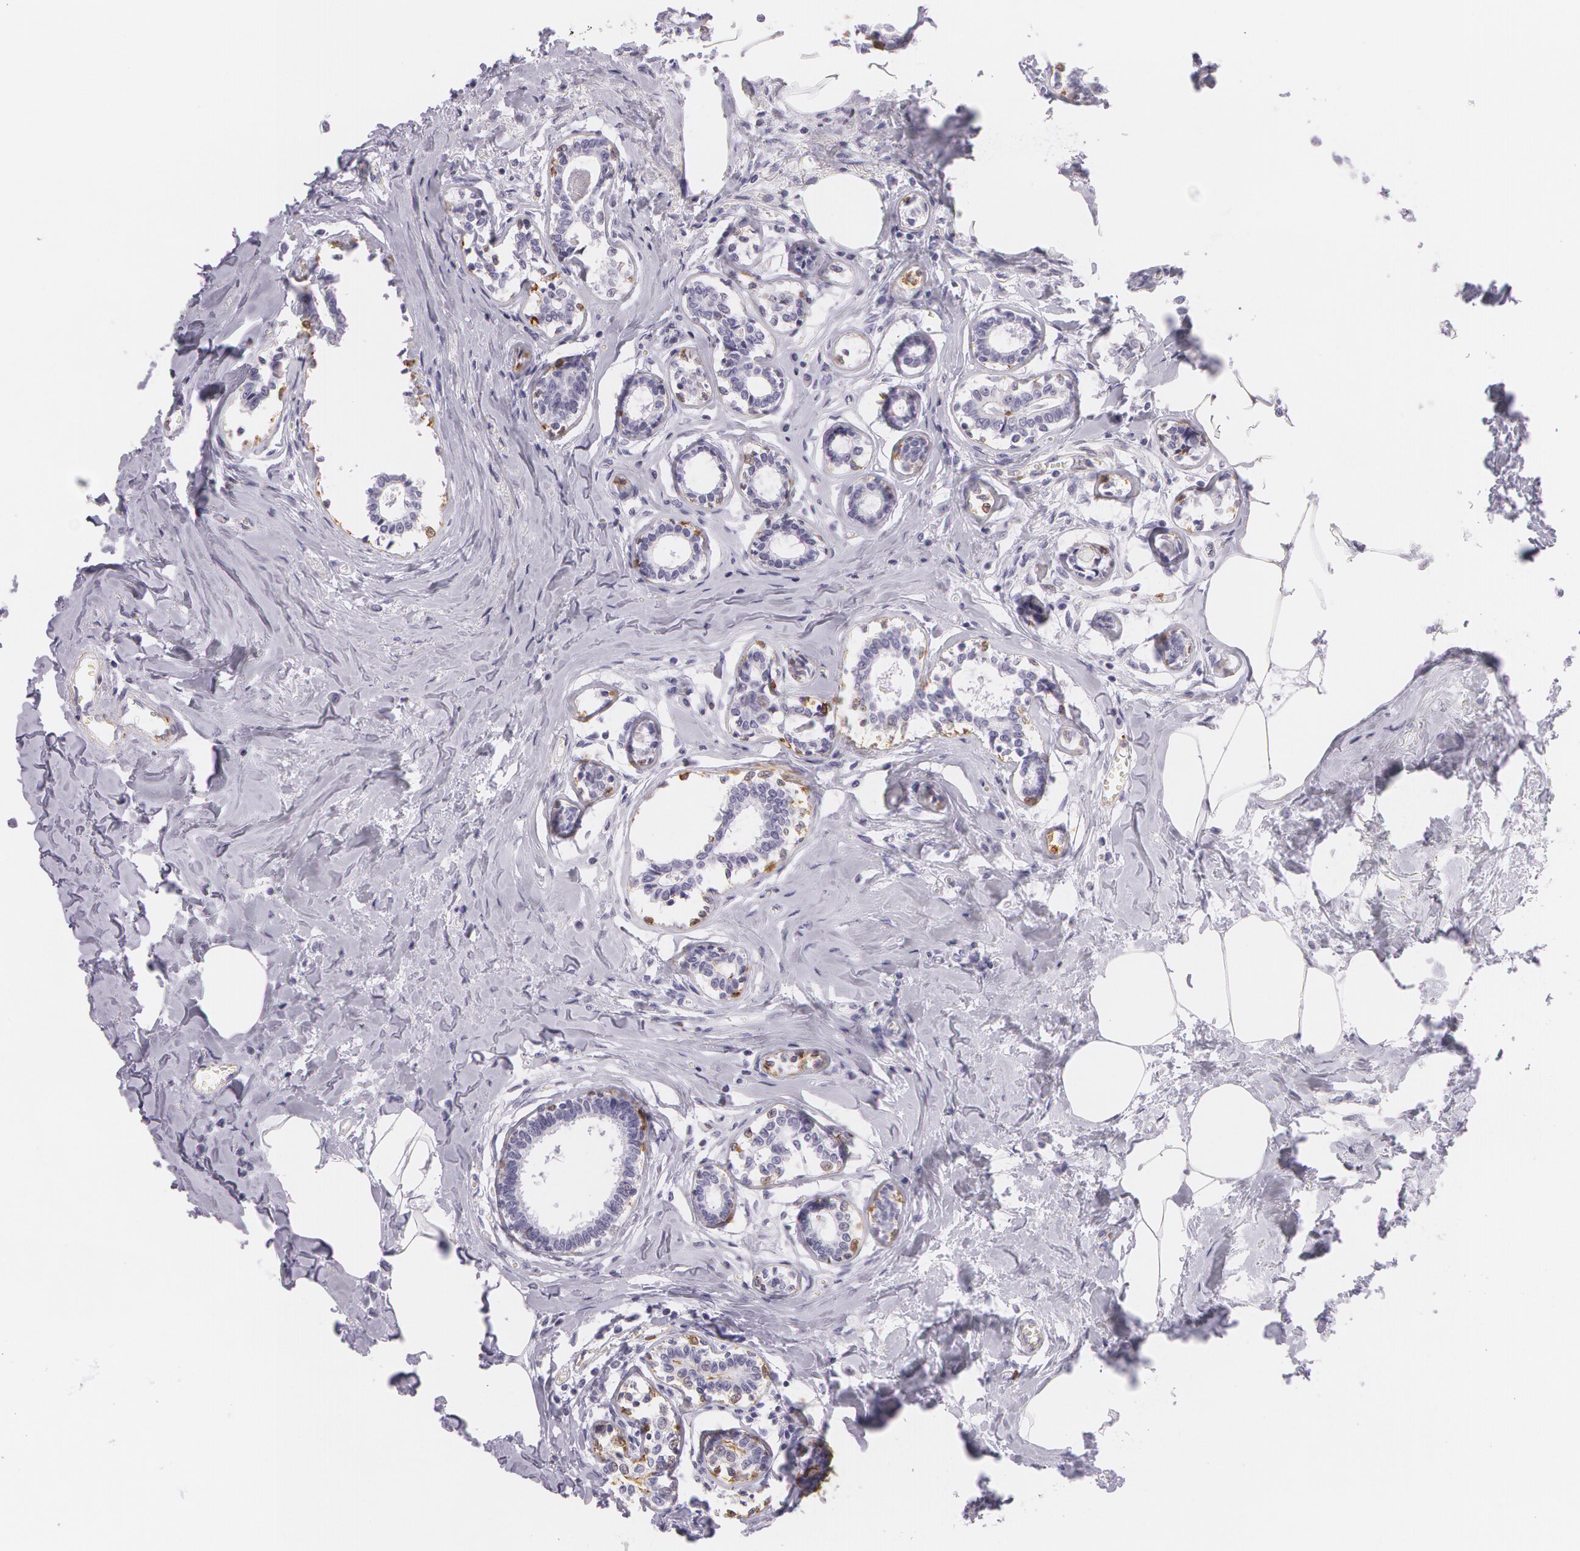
{"staining": {"intensity": "weak", "quantity": "<25%", "location": "cytoplasmic/membranous,nuclear"}, "tissue": "breast cancer", "cell_type": "Tumor cells", "image_type": "cancer", "snomed": [{"axis": "morphology", "description": "Lobular carcinoma"}, {"axis": "topography", "description": "Breast"}], "caption": "Histopathology image shows no protein positivity in tumor cells of breast cancer tissue.", "gene": "SNCG", "patient": {"sex": "female", "age": 51}}